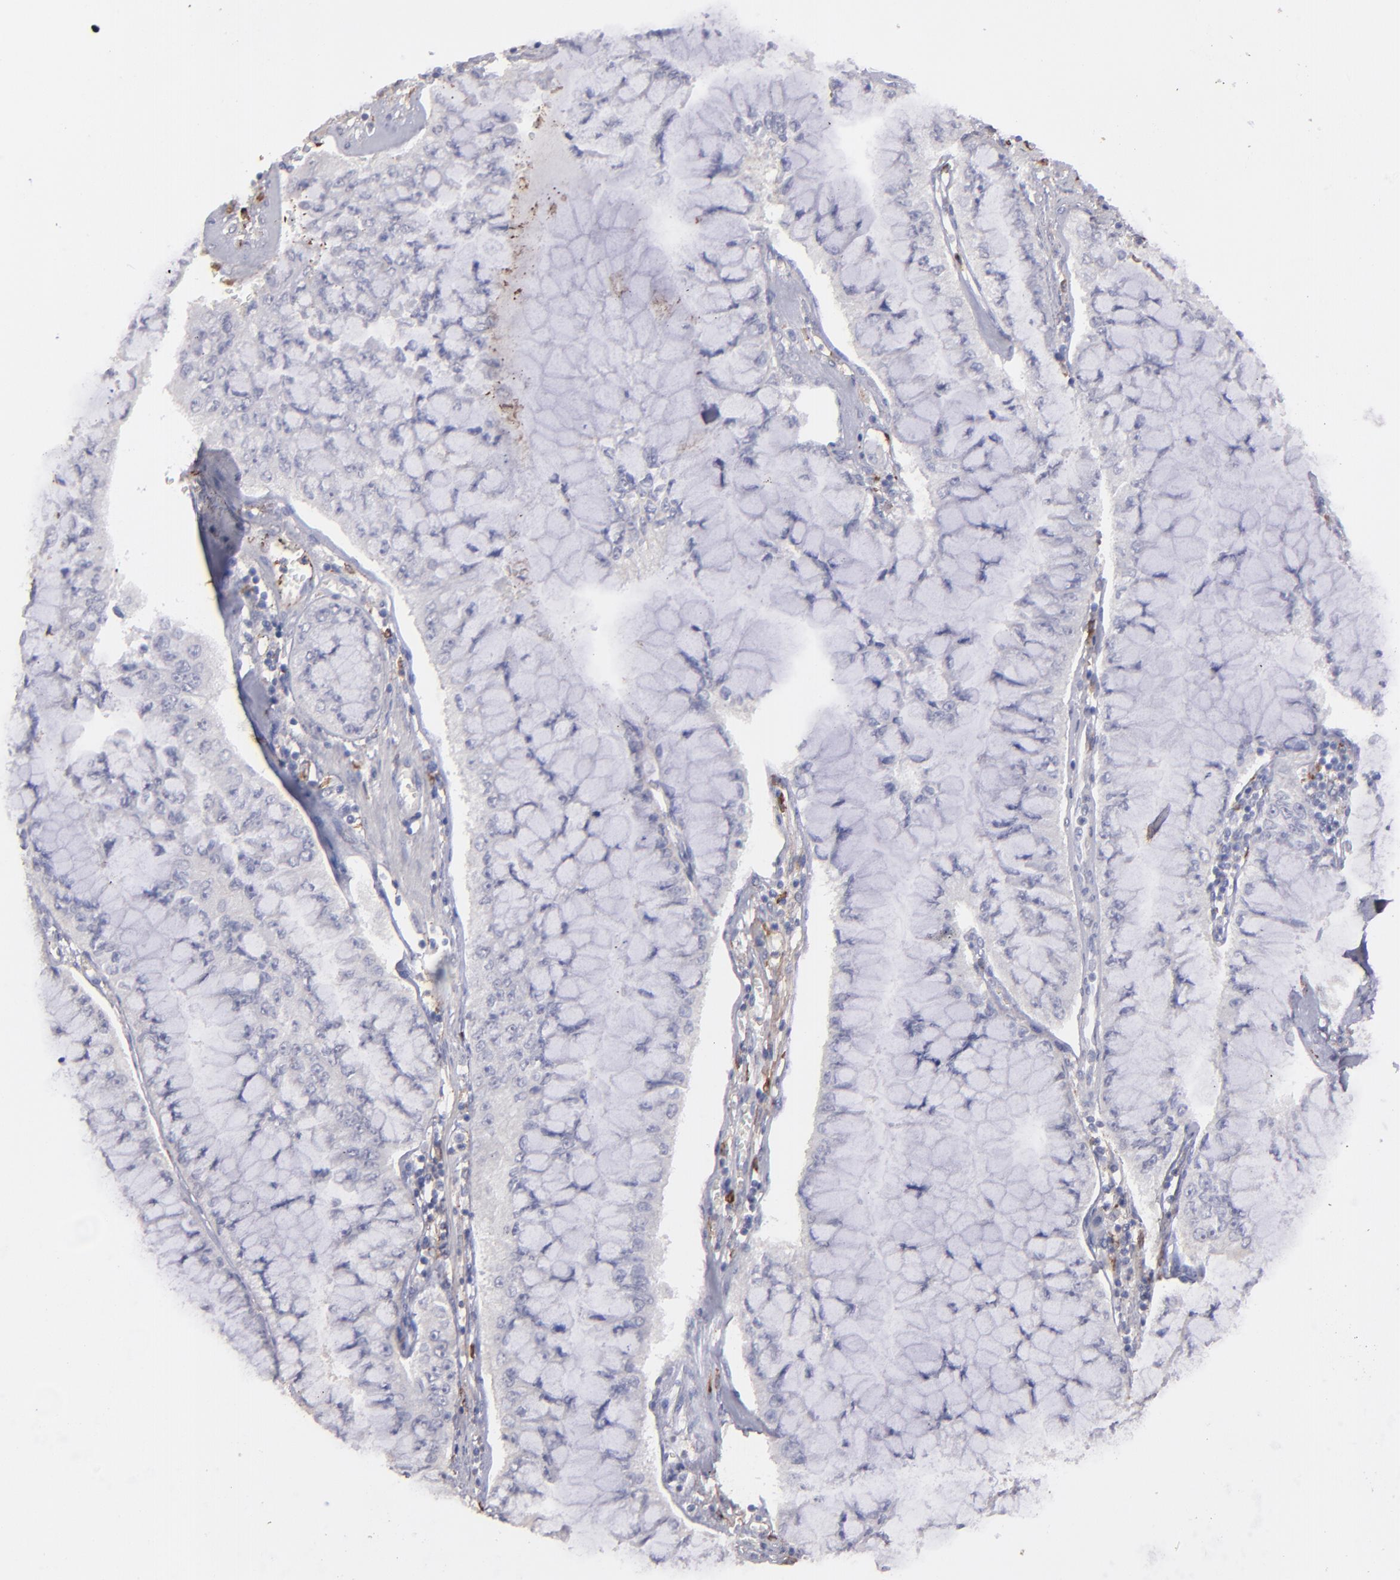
{"staining": {"intensity": "negative", "quantity": "none", "location": "none"}, "tissue": "liver cancer", "cell_type": "Tumor cells", "image_type": "cancer", "snomed": [{"axis": "morphology", "description": "Cholangiocarcinoma"}, {"axis": "topography", "description": "Liver"}], "caption": "DAB immunohistochemical staining of human cholangiocarcinoma (liver) demonstrates no significant expression in tumor cells.", "gene": "C1QA", "patient": {"sex": "female", "age": 79}}